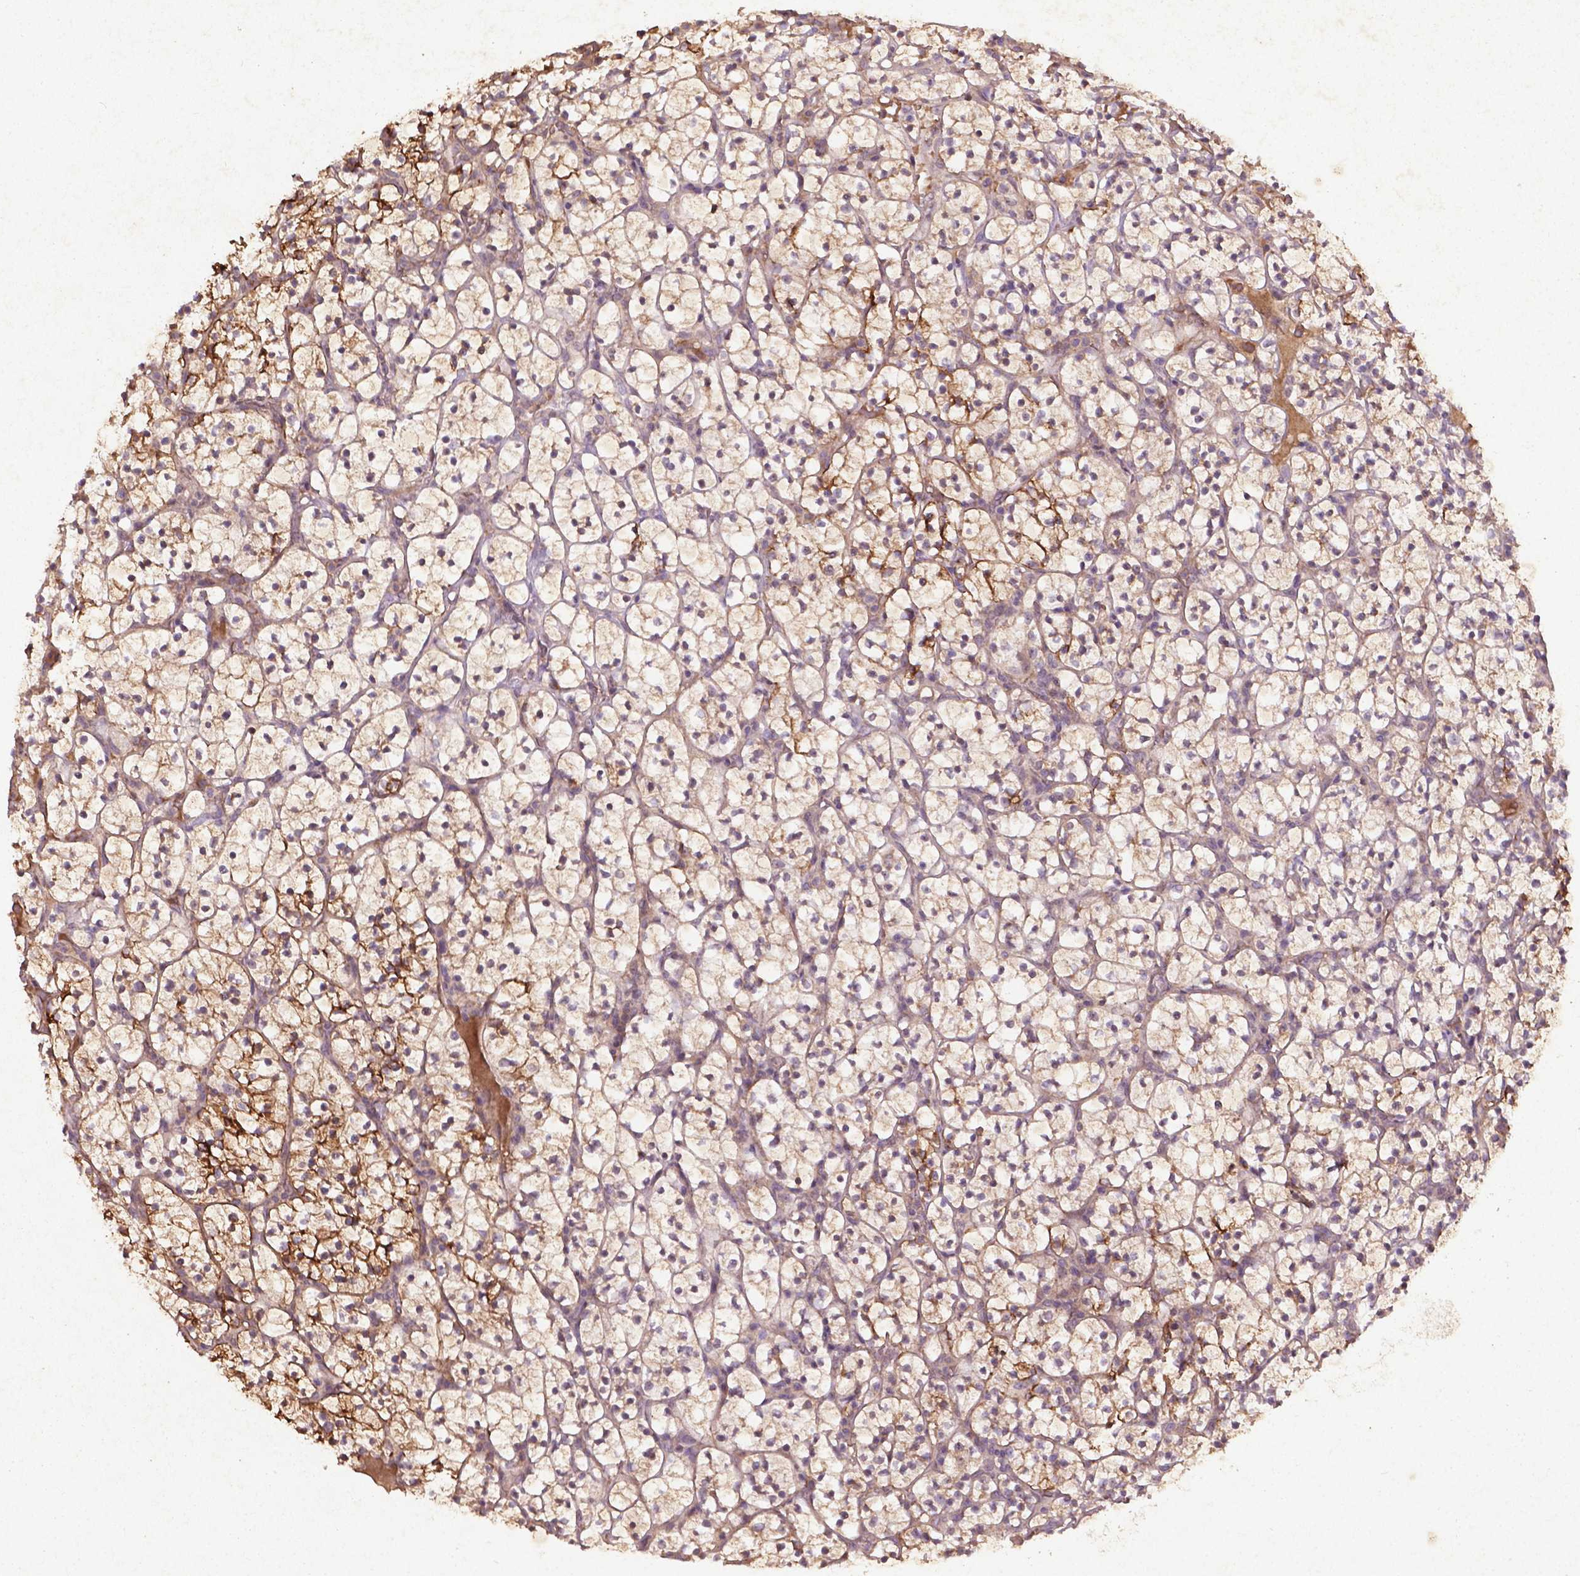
{"staining": {"intensity": "moderate", "quantity": ">75%", "location": "cytoplasmic/membranous"}, "tissue": "renal cancer", "cell_type": "Tumor cells", "image_type": "cancer", "snomed": [{"axis": "morphology", "description": "Adenocarcinoma, NOS"}, {"axis": "topography", "description": "Kidney"}], "caption": "Human renal adenocarcinoma stained with a protein marker reveals moderate staining in tumor cells.", "gene": "COQ2", "patient": {"sex": "female", "age": 89}}